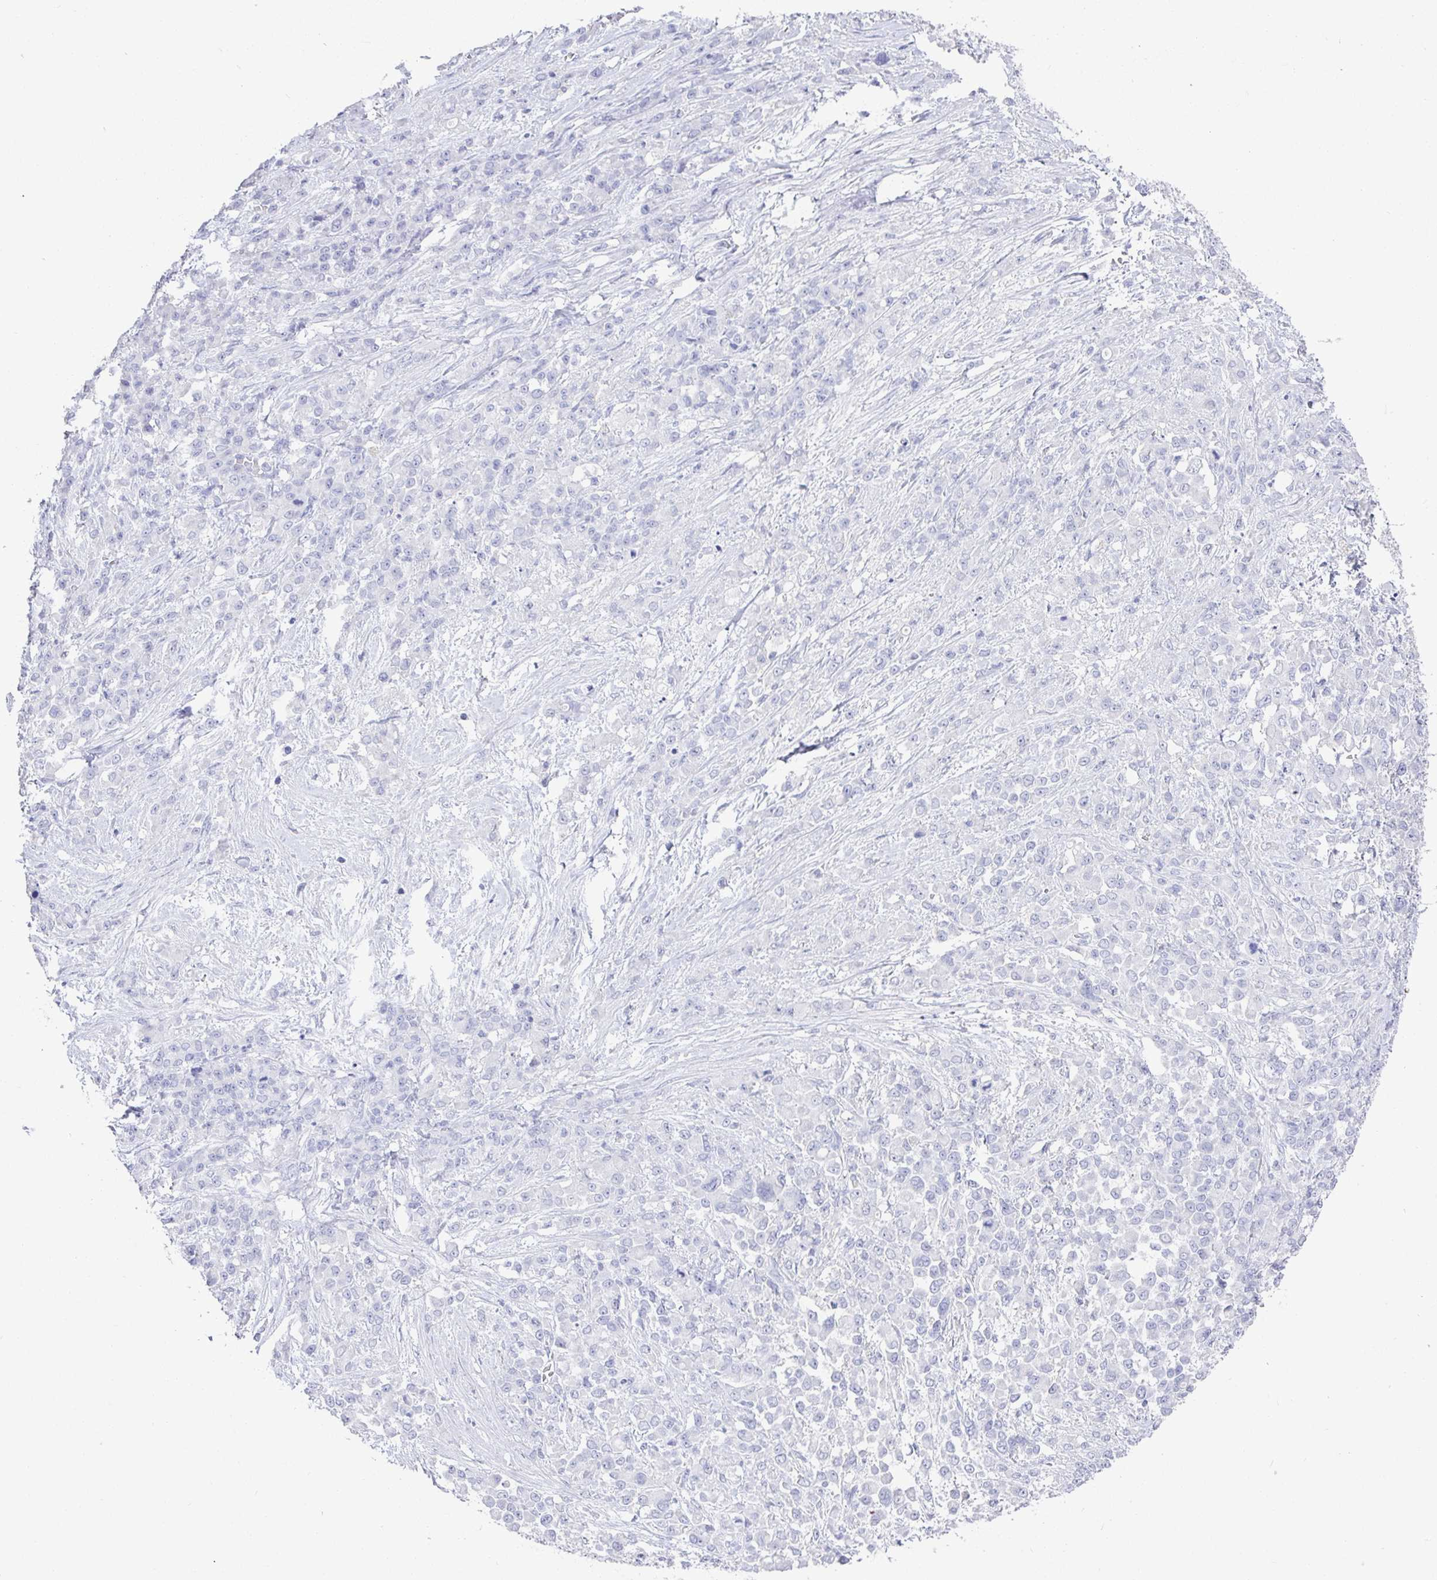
{"staining": {"intensity": "negative", "quantity": "none", "location": "none"}, "tissue": "stomach cancer", "cell_type": "Tumor cells", "image_type": "cancer", "snomed": [{"axis": "morphology", "description": "Adenocarcinoma, NOS"}, {"axis": "topography", "description": "Stomach"}], "caption": "Stomach cancer was stained to show a protein in brown. There is no significant staining in tumor cells. (DAB IHC, high magnification).", "gene": "TMEM241", "patient": {"sex": "female", "age": 76}}